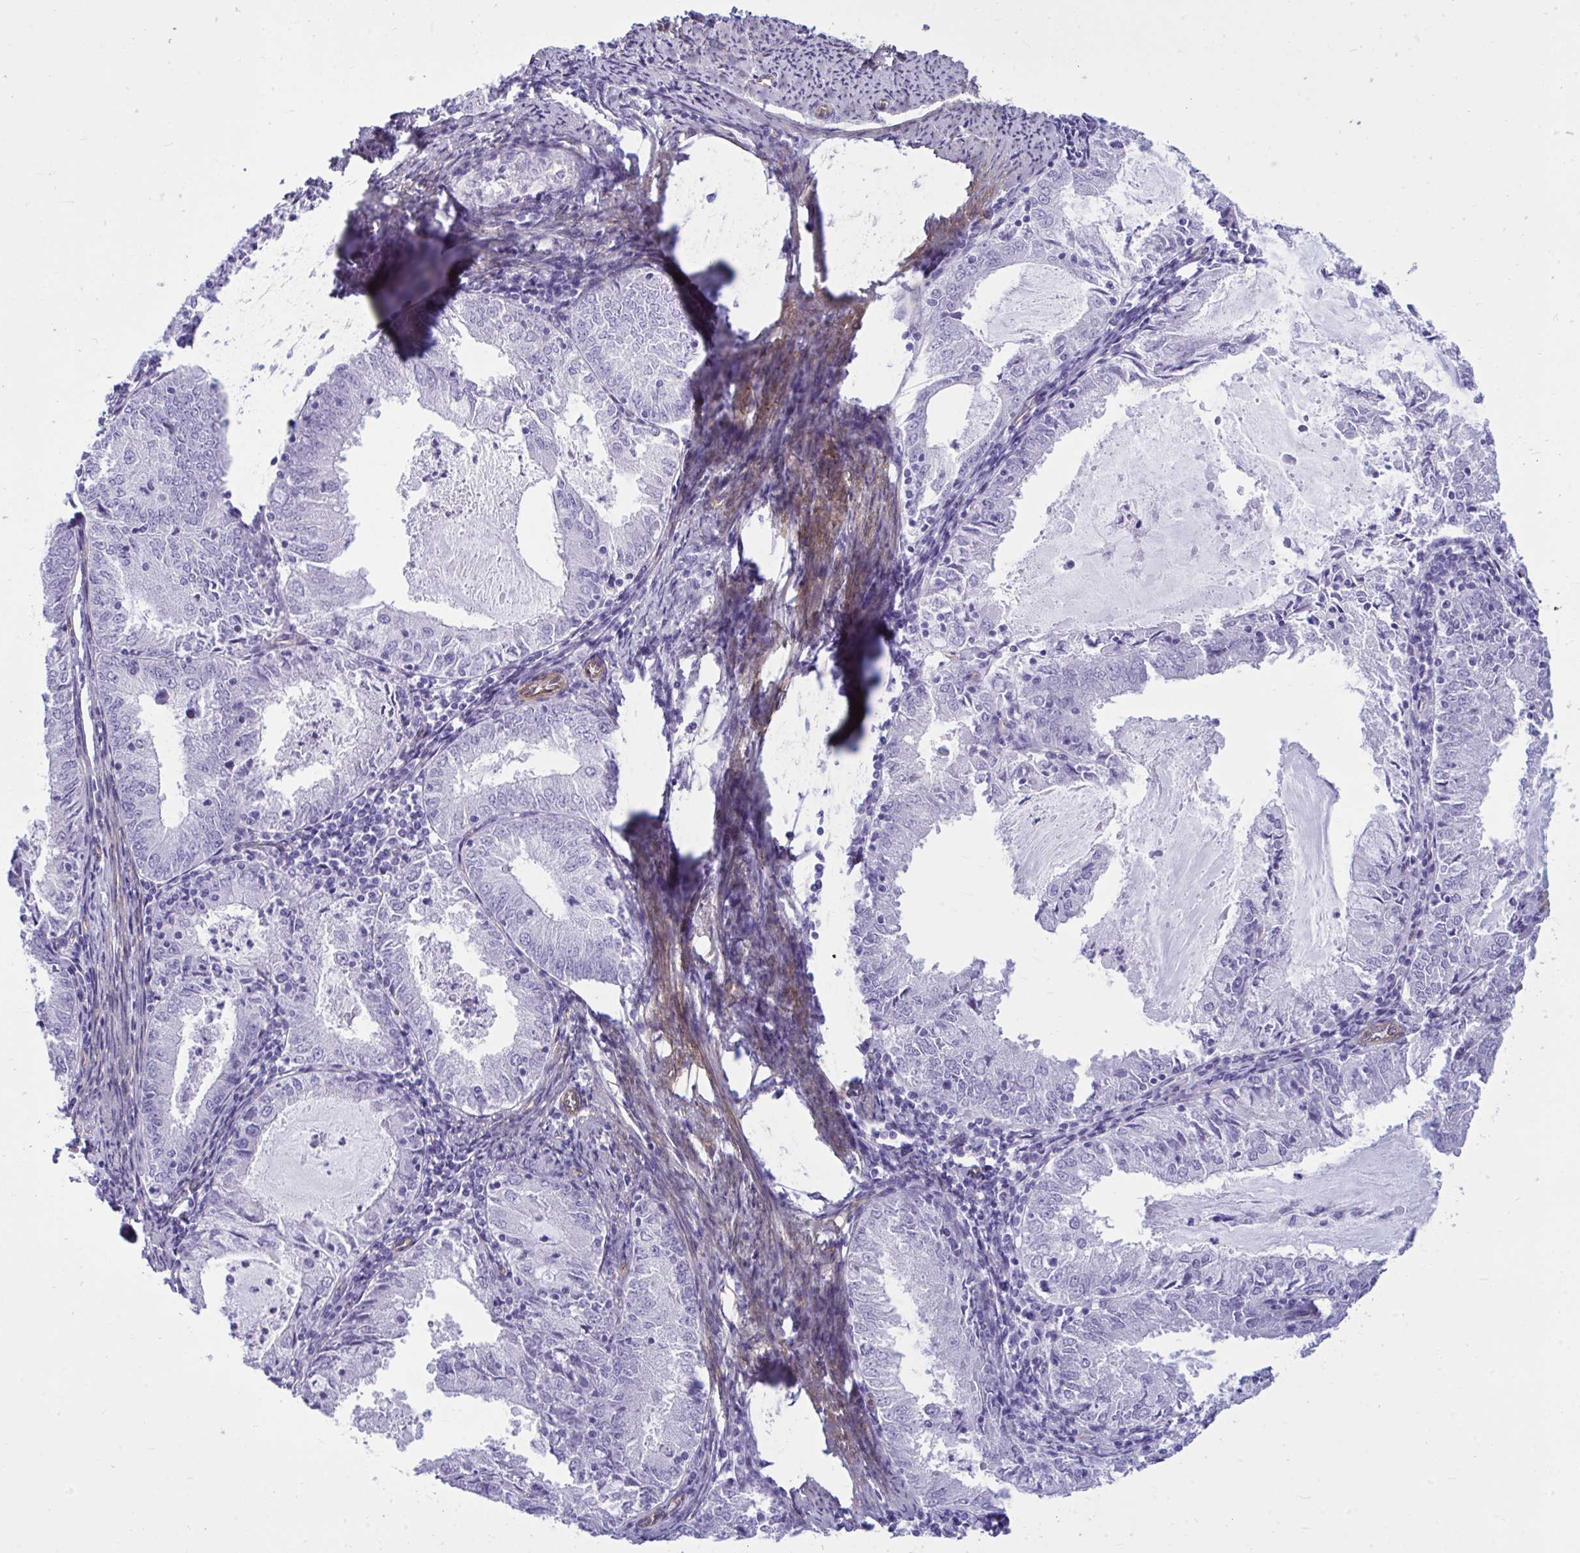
{"staining": {"intensity": "negative", "quantity": "none", "location": "none"}, "tissue": "endometrial cancer", "cell_type": "Tumor cells", "image_type": "cancer", "snomed": [{"axis": "morphology", "description": "Adenocarcinoma, NOS"}, {"axis": "topography", "description": "Endometrium"}], "caption": "Immunohistochemistry photomicrograph of neoplastic tissue: endometrial cancer stained with DAB demonstrates no significant protein staining in tumor cells. (DAB (3,3'-diaminobenzidine) IHC visualized using brightfield microscopy, high magnification).", "gene": "LIMS2", "patient": {"sex": "female", "age": 57}}